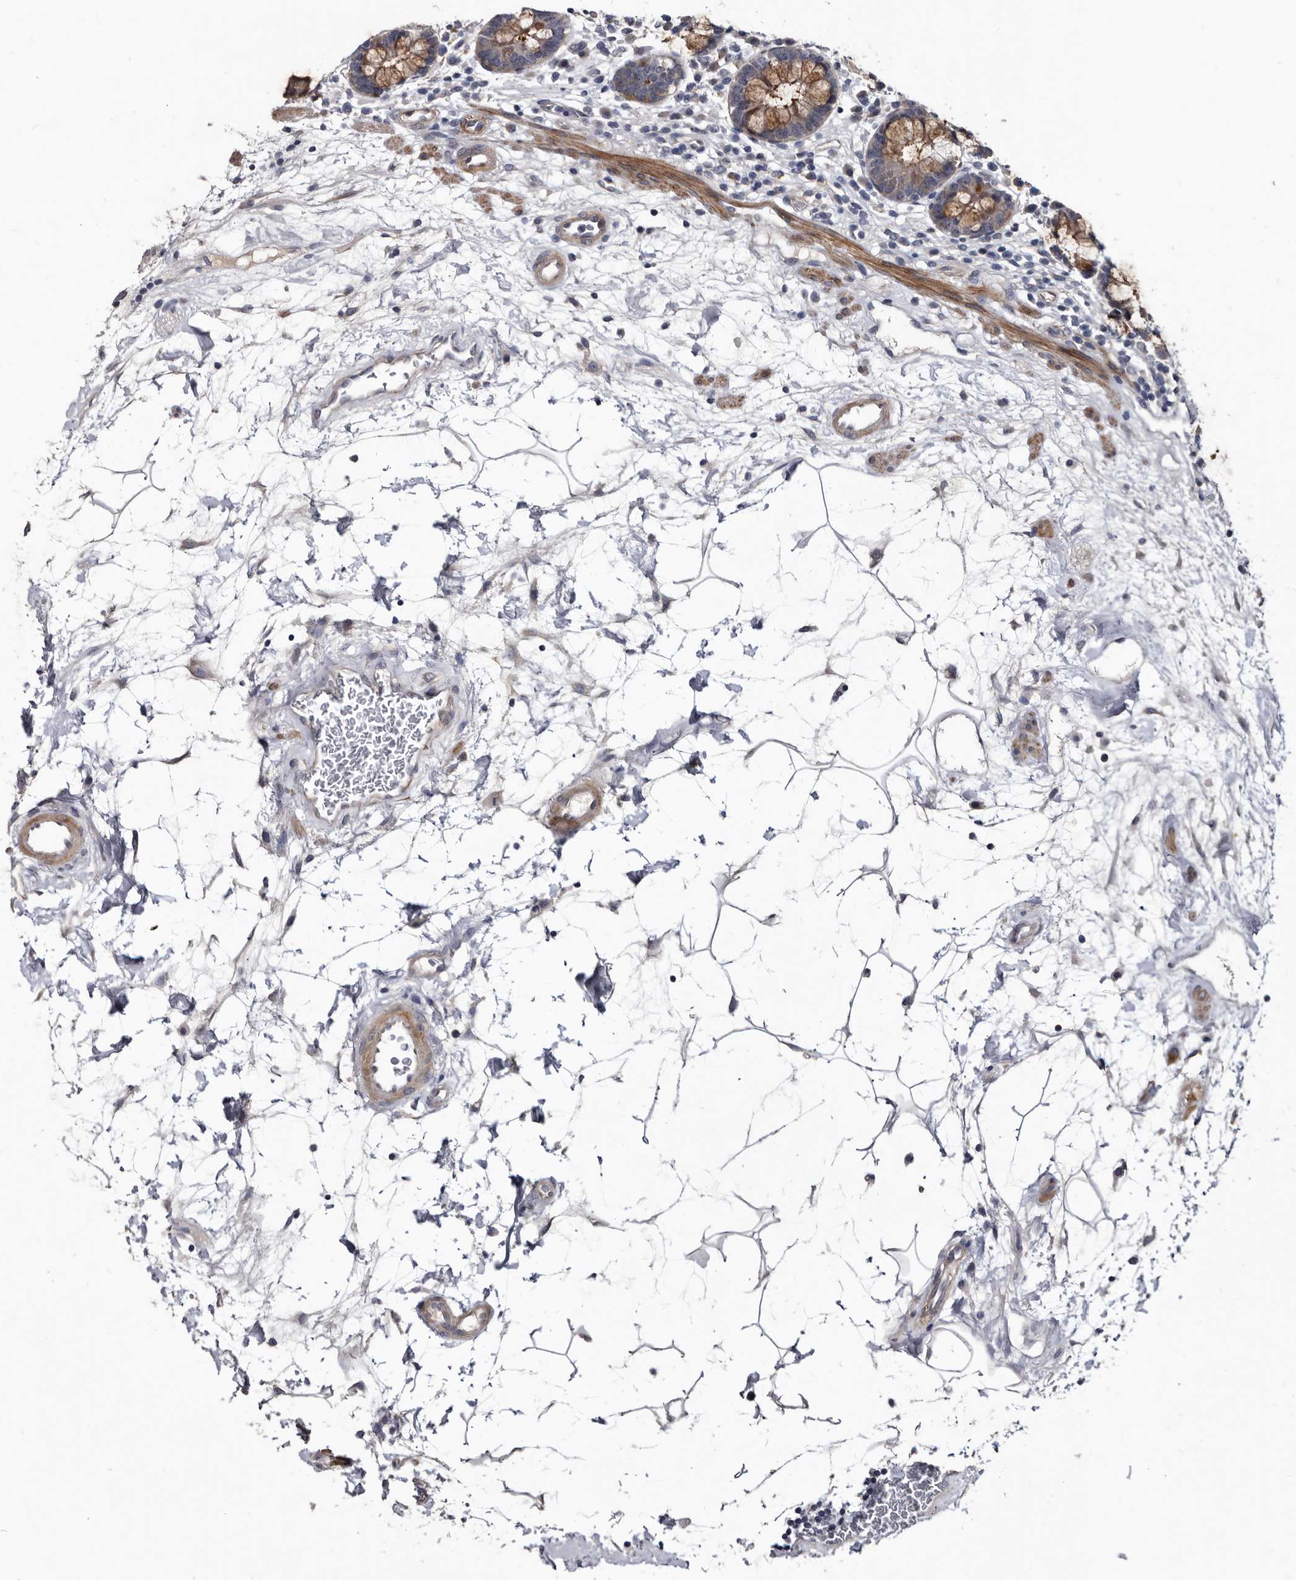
{"staining": {"intensity": "negative", "quantity": "none", "location": "none"}, "tissue": "colon", "cell_type": "Endothelial cells", "image_type": "normal", "snomed": [{"axis": "morphology", "description": "Normal tissue, NOS"}, {"axis": "topography", "description": "Colon"}], "caption": "High magnification brightfield microscopy of normal colon stained with DAB (3,3'-diaminobenzidine) (brown) and counterstained with hematoxylin (blue): endothelial cells show no significant expression.", "gene": "PROM1", "patient": {"sex": "female", "age": 79}}